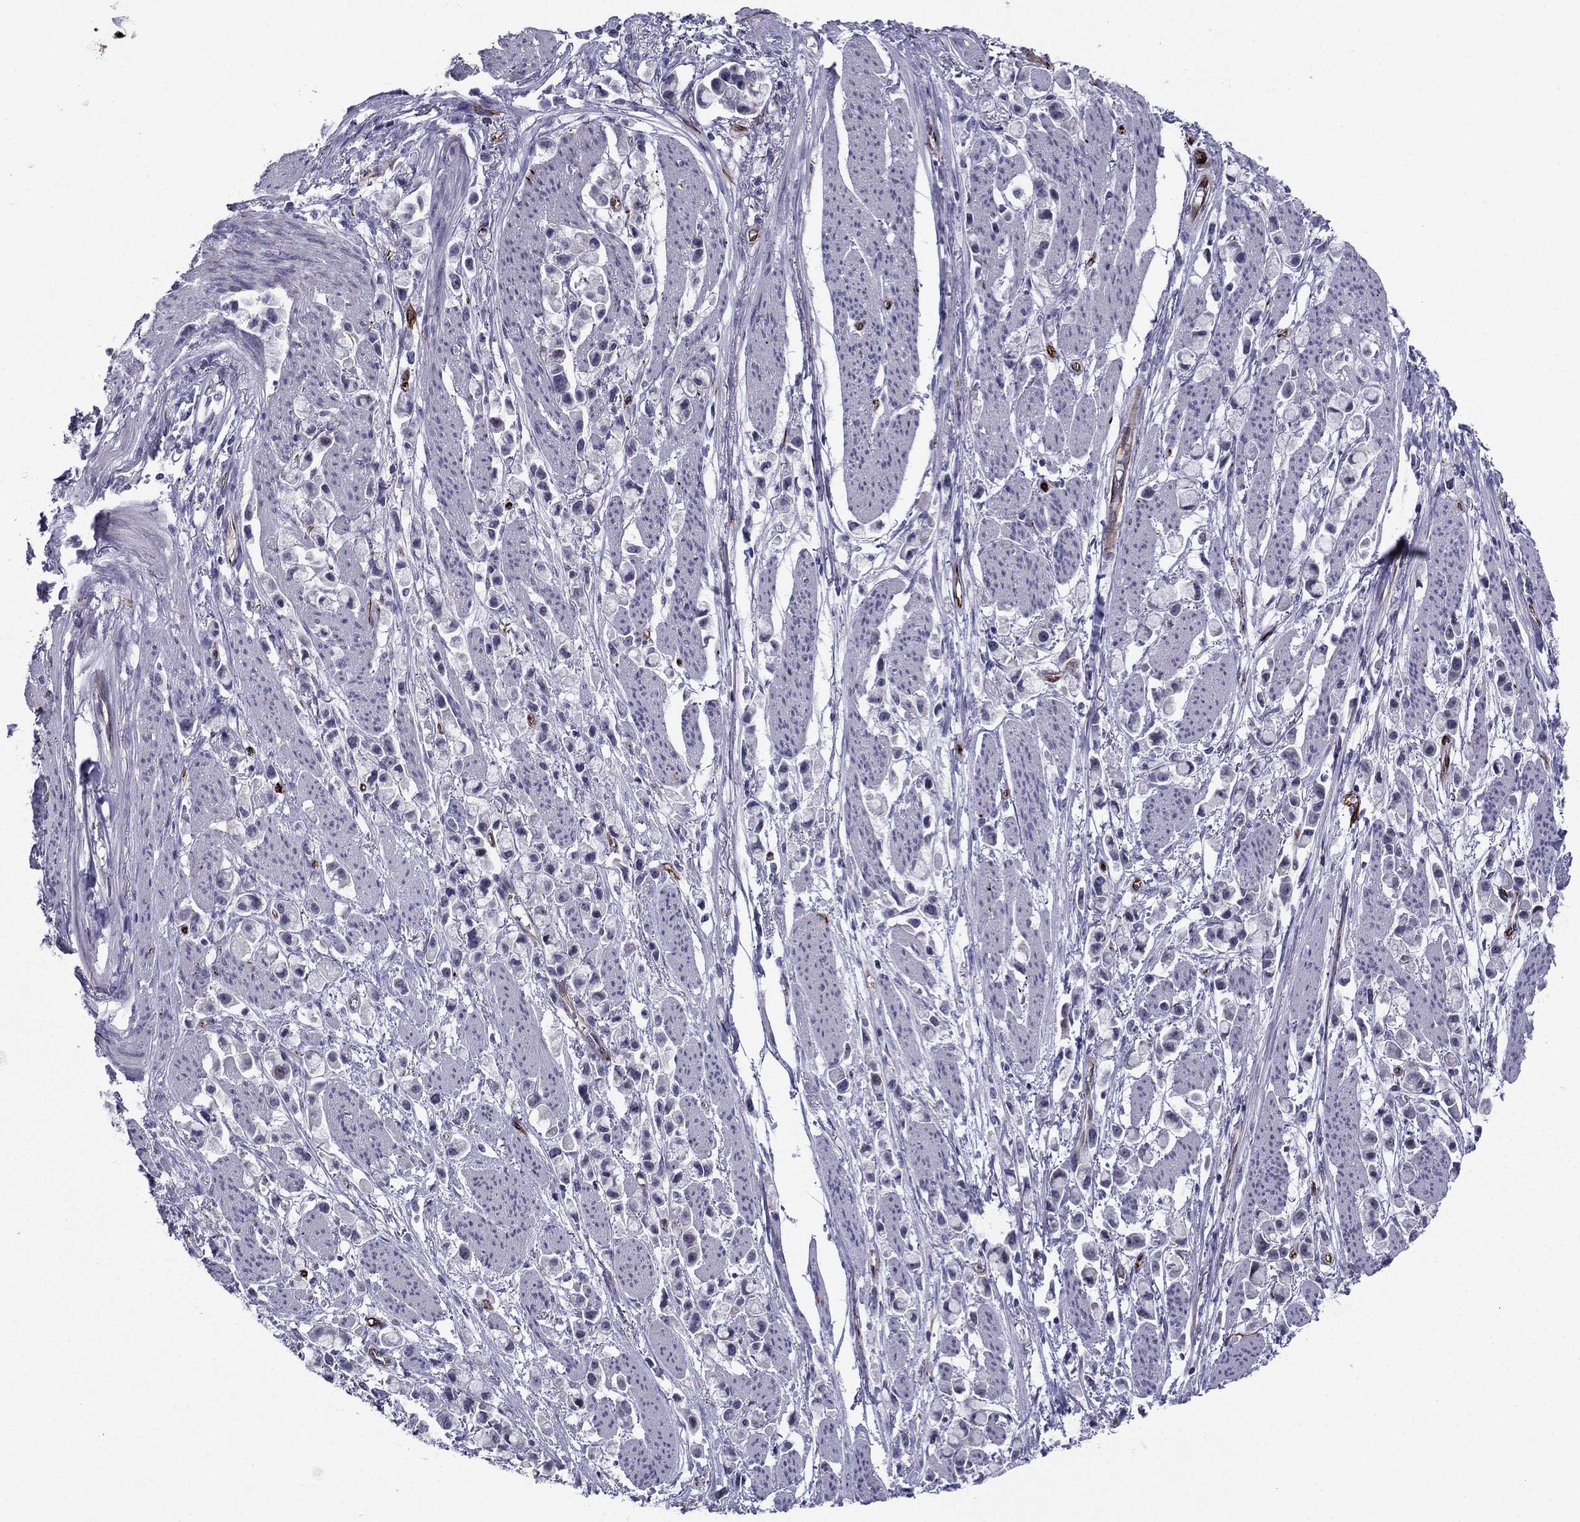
{"staining": {"intensity": "negative", "quantity": "none", "location": "none"}, "tissue": "stomach cancer", "cell_type": "Tumor cells", "image_type": "cancer", "snomed": [{"axis": "morphology", "description": "Adenocarcinoma, NOS"}, {"axis": "topography", "description": "Stomach"}], "caption": "Stomach cancer stained for a protein using immunohistochemistry (IHC) reveals no expression tumor cells.", "gene": "ANKS4B", "patient": {"sex": "female", "age": 81}}